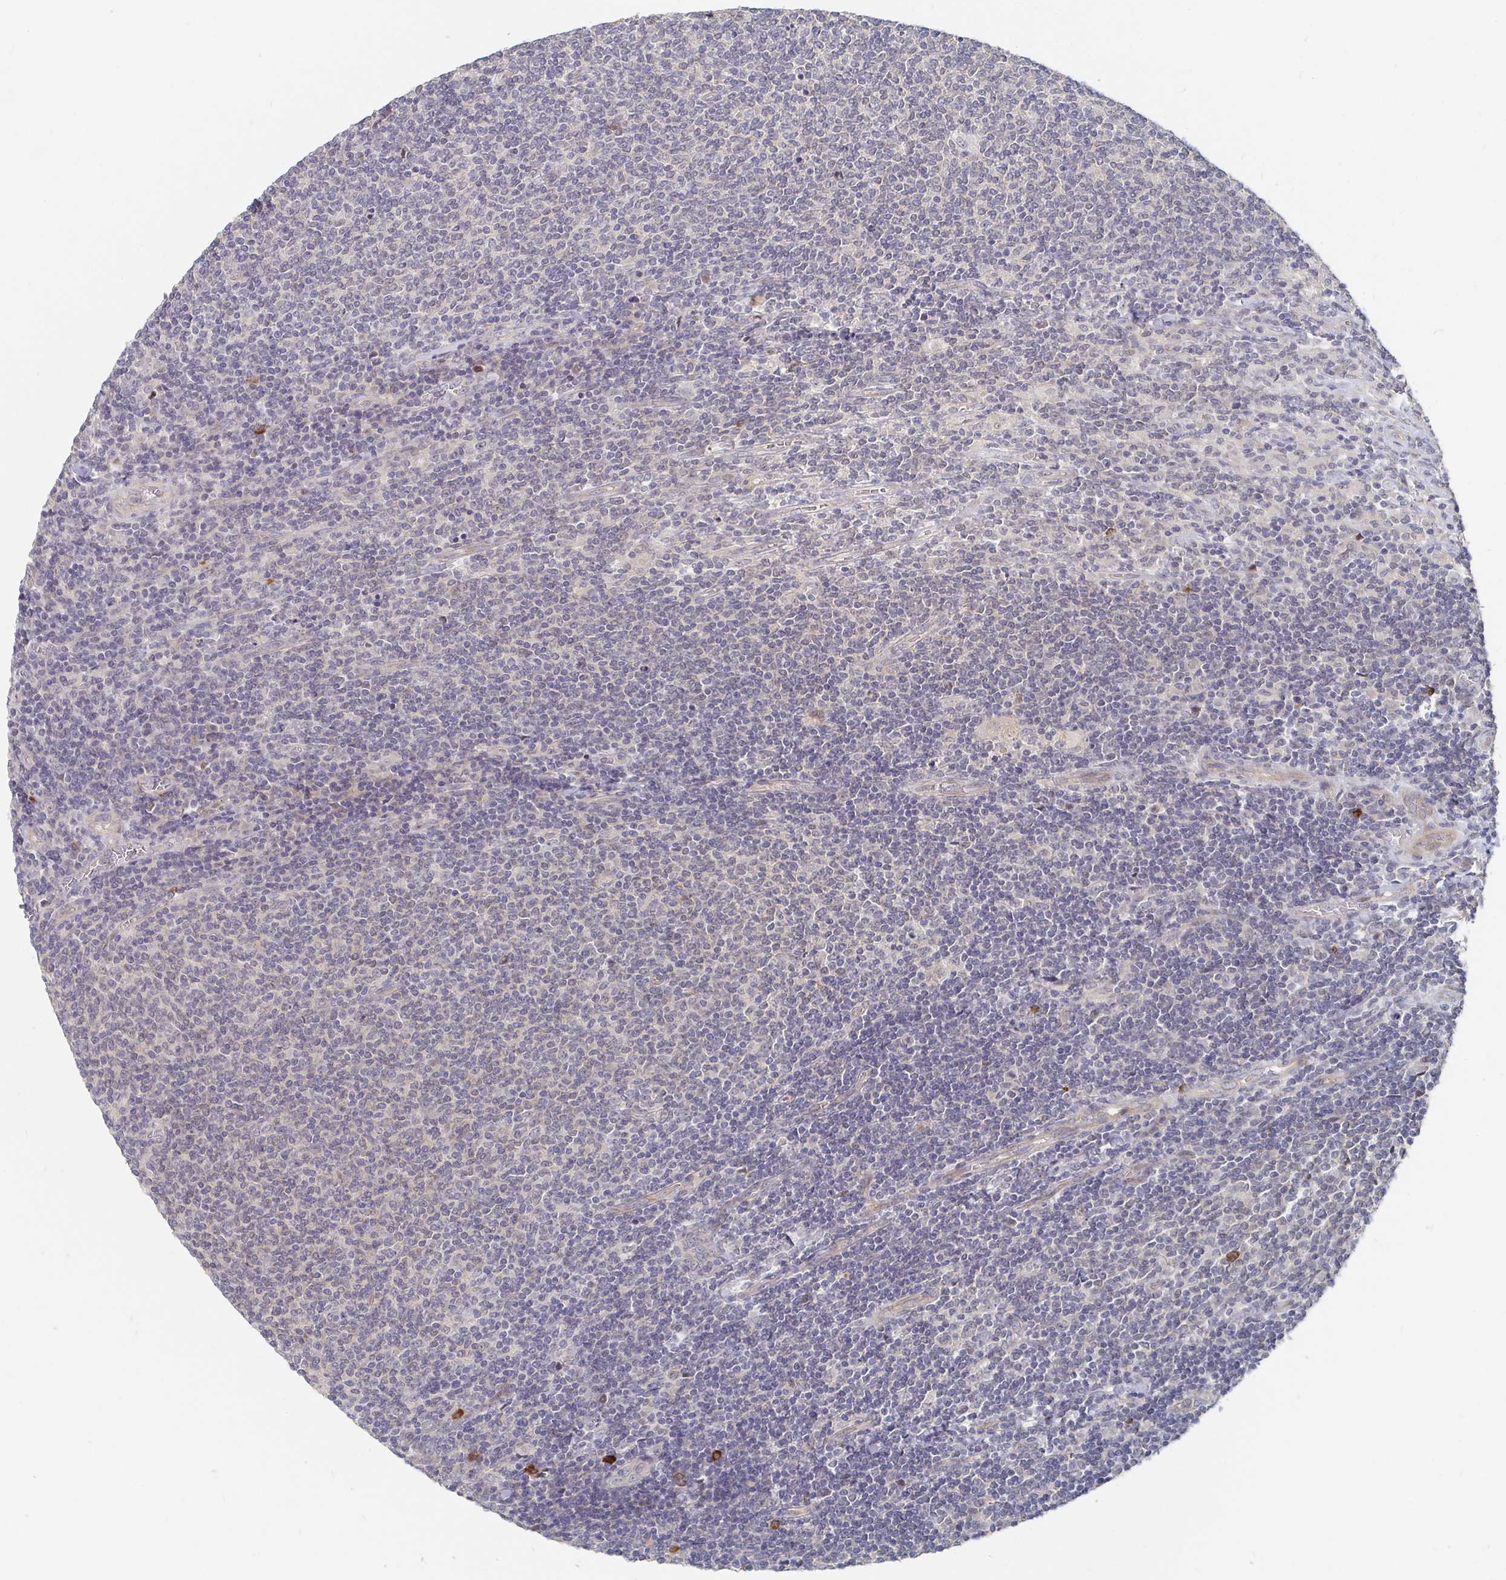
{"staining": {"intensity": "negative", "quantity": "none", "location": "none"}, "tissue": "lymphoma", "cell_type": "Tumor cells", "image_type": "cancer", "snomed": [{"axis": "morphology", "description": "Malignant lymphoma, non-Hodgkin's type, Low grade"}, {"axis": "topography", "description": "Lymph node"}], "caption": "DAB (3,3'-diaminobenzidine) immunohistochemical staining of human low-grade malignant lymphoma, non-Hodgkin's type reveals no significant expression in tumor cells.", "gene": "MEIS1", "patient": {"sex": "male", "age": 52}}